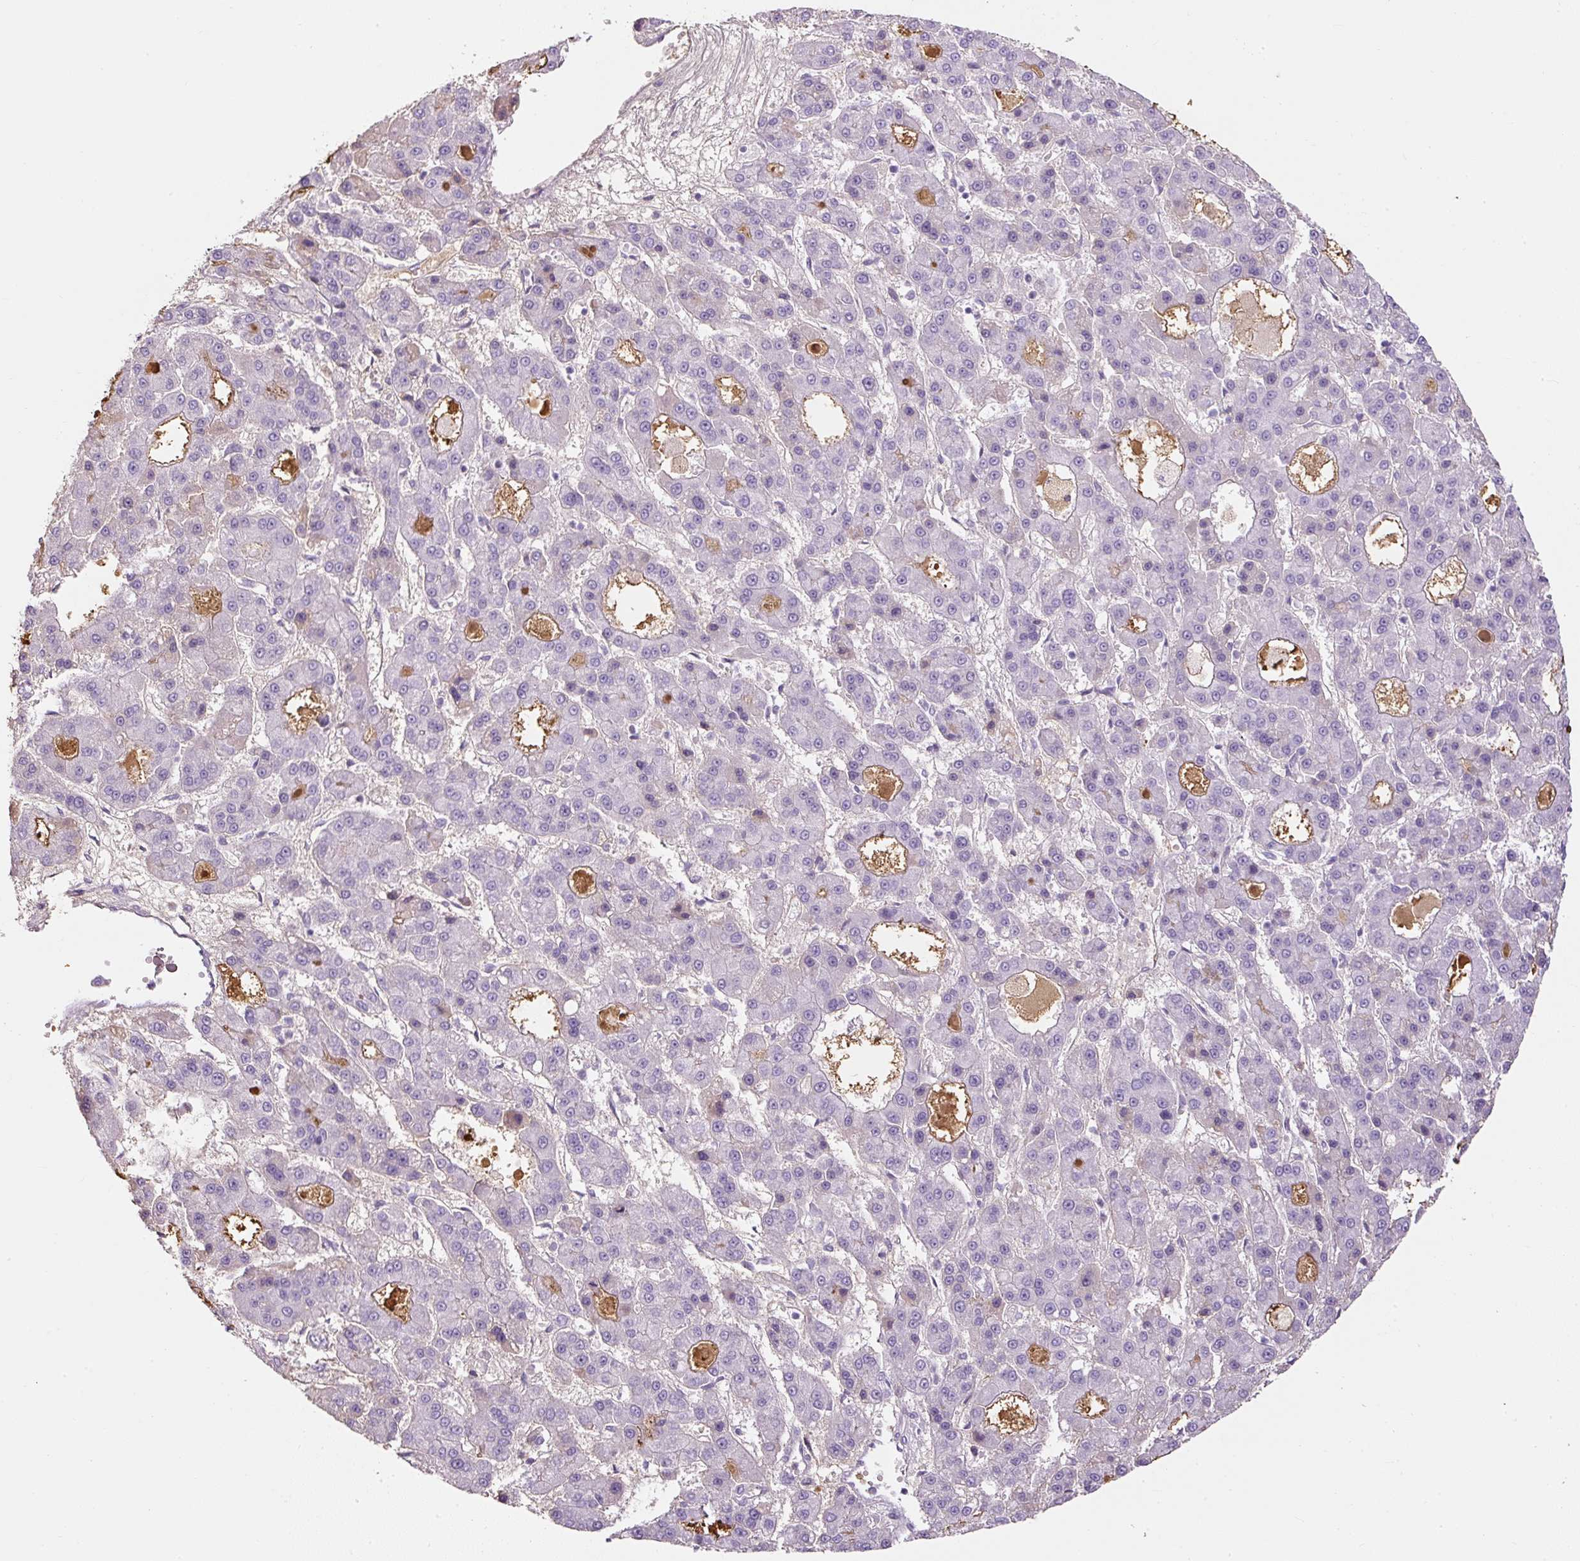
{"staining": {"intensity": "negative", "quantity": "none", "location": "none"}, "tissue": "liver cancer", "cell_type": "Tumor cells", "image_type": "cancer", "snomed": [{"axis": "morphology", "description": "Carcinoma, Hepatocellular, NOS"}, {"axis": "topography", "description": "Liver"}], "caption": "The photomicrograph exhibits no significant expression in tumor cells of liver cancer (hepatocellular carcinoma).", "gene": "APOA1", "patient": {"sex": "male", "age": 70}}